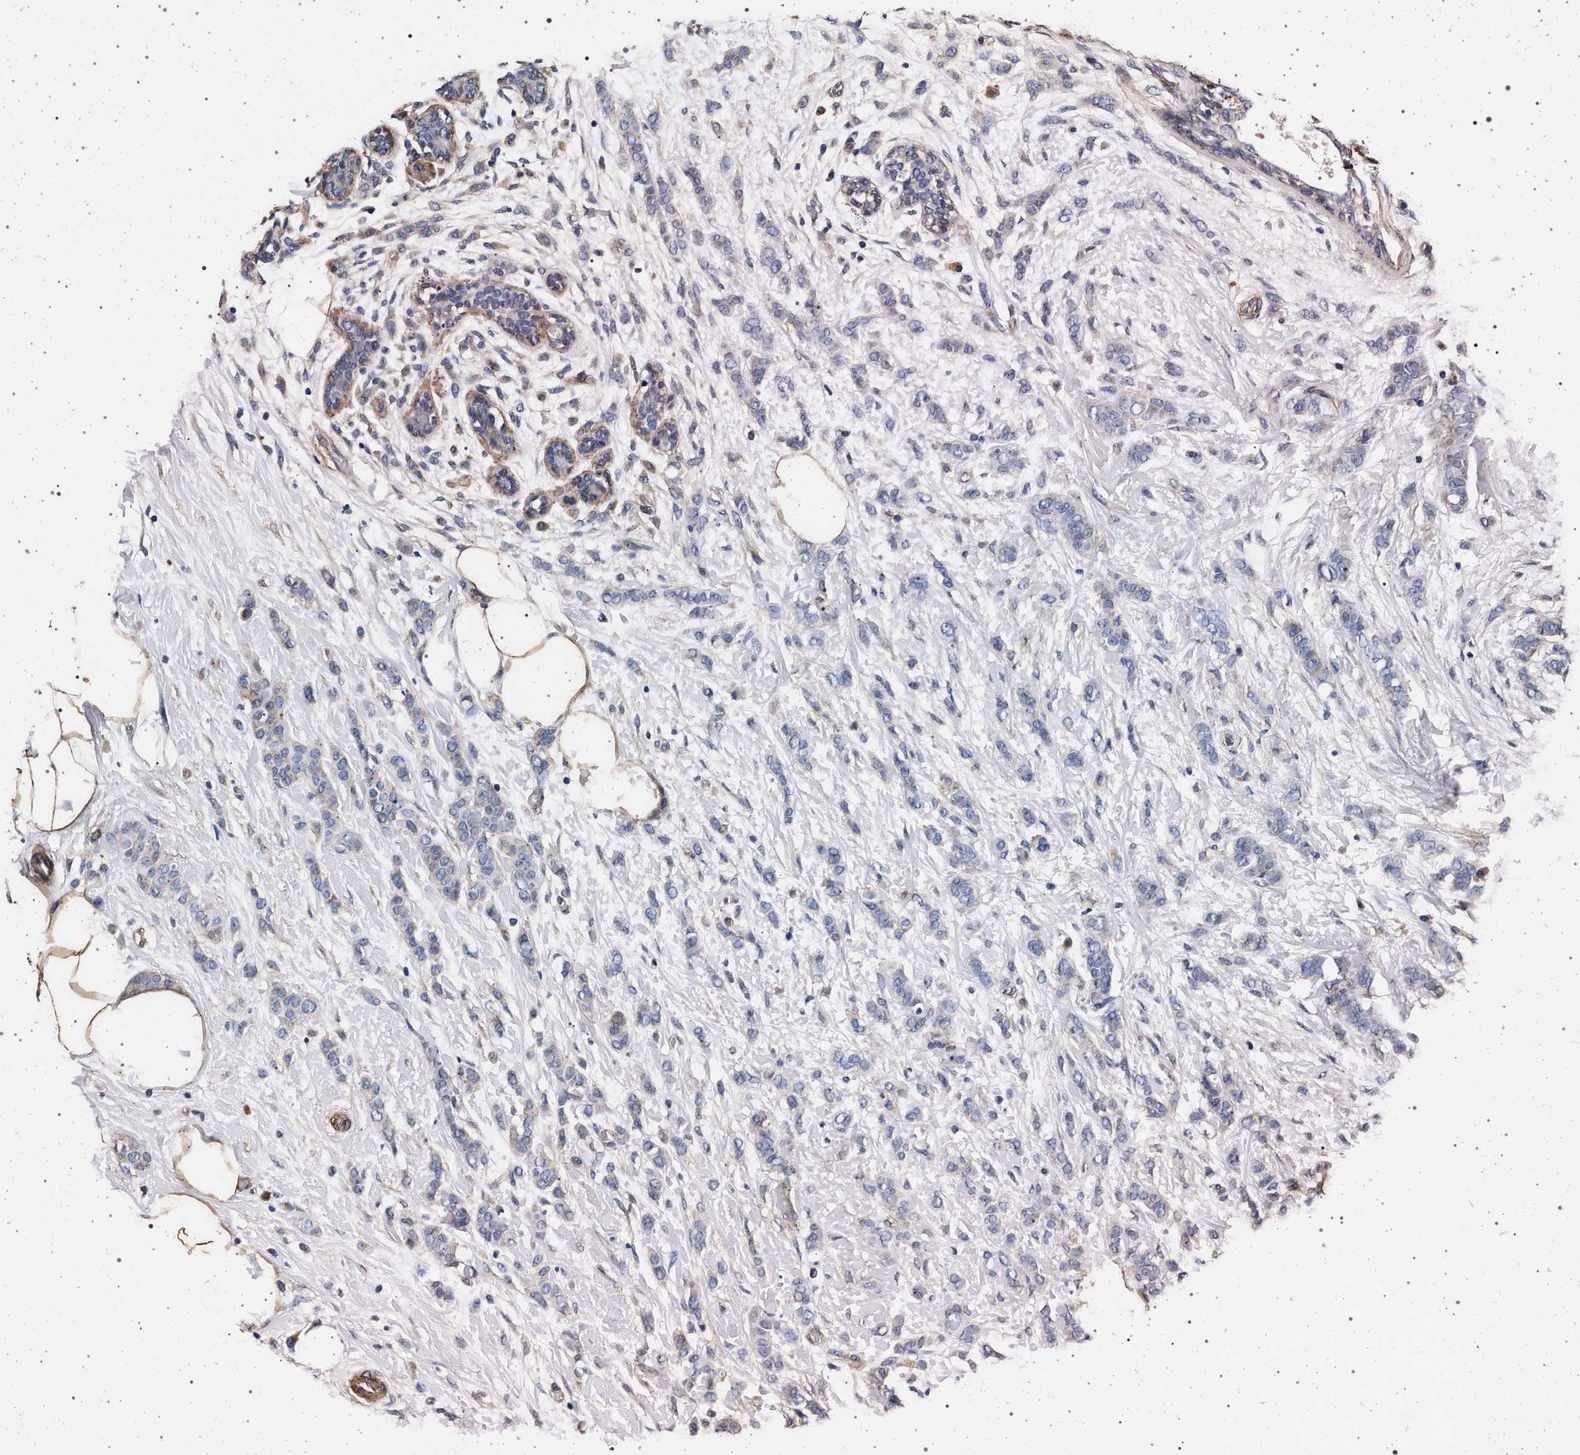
{"staining": {"intensity": "negative", "quantity": "none", "location": "none"}, "tissue": "breast cancer", "cell_type": "Tumor cells", "image_type": "cancer", "snomed": [{"axis": "morphology", "description": "Lobular carcinoma, in situ"}, {"axis": "morphology", "description": "Lobular carcinoma"}, {"axis": "topography", "description": "Breast"}], "caption": "Immunohistochemical staining of human breast cancer exhibits no significant positivity in tumor cells.", "gene": "KCNK6", "patient": {"sex": "female", "age": 41}}